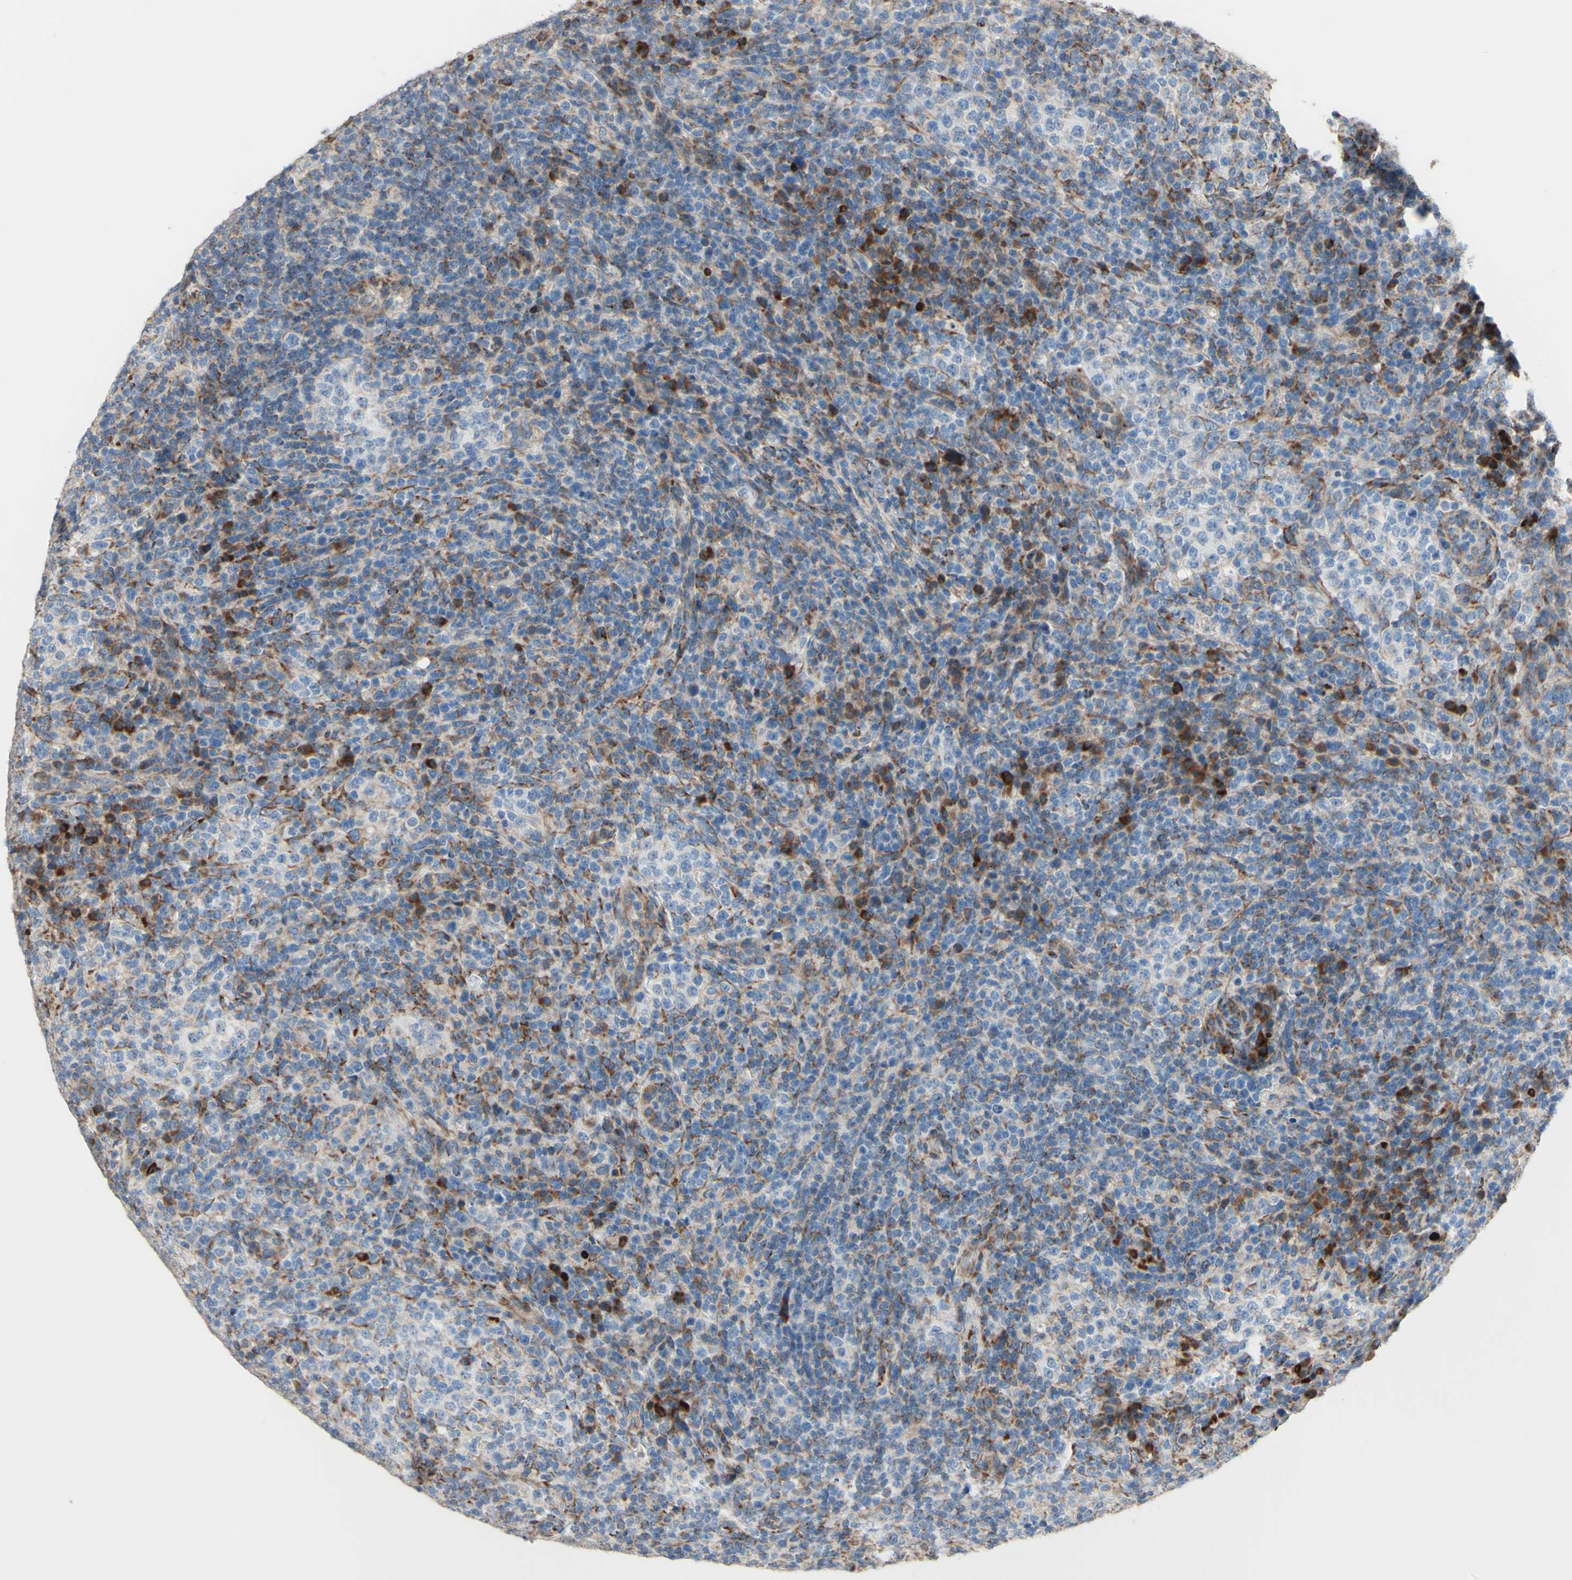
{"staining": {"intensity": "moderate", "quantity": "<25%", "location": "cytoplasmic/membranous"}, "tissue": "lymphoma", "cell_type": "Tumor cells", "image_type": "cancer", "snomed": [{"axis": "morphology", "description": "Malignant lymphoma, non-Hodgkin's type, High grade"}, {"axis": "topography", "description": "Lymph node"}], "caption": "A high-resolution photomicrograph shows immunohistochemistry staining of malignant lymphoma, non-Hodgkin's type (high-grade), which demonstrates moderate cytoplasmic/membranous staining in approximately <25% of tumor cells. The protein of interest is shown in brown color, while the nuclei are stained blue.", "gene": "AGPAT5", "patient": {"sex": "female", "age": 76}}